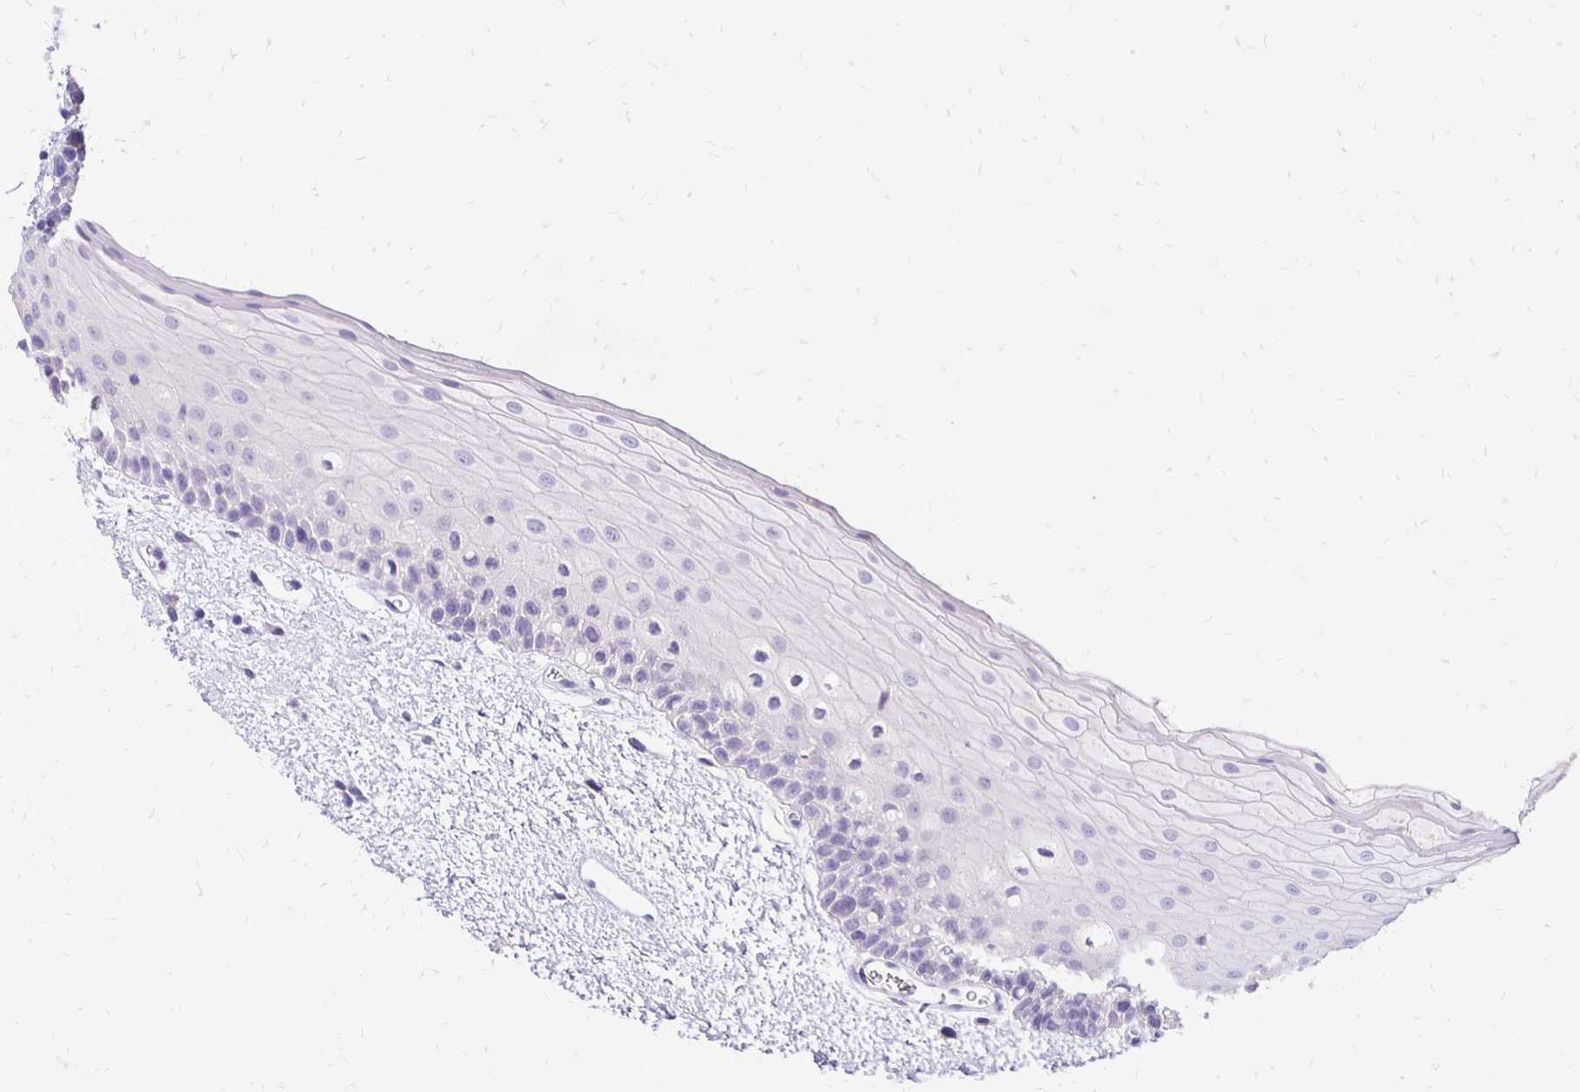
{"staining": {"intensity": "negative", "quantity": "none", "location": "none"}, "tissue": "oral mucosa", "cell_type": "Squamous epithelial cells", "image_type": "normal", "snomed": [{"axis": "morphology", "description": "Normal tissue, NOS"}, {"axis": "topography", "description": "Oral tissue"}], "caption": "Immunohistochemical staining of unremarkable human oral mucosa shows no significant expression in squamous epithelial cells.", "gene": "ANKRD45", "patient": {"sex": "female", "age": 82}}